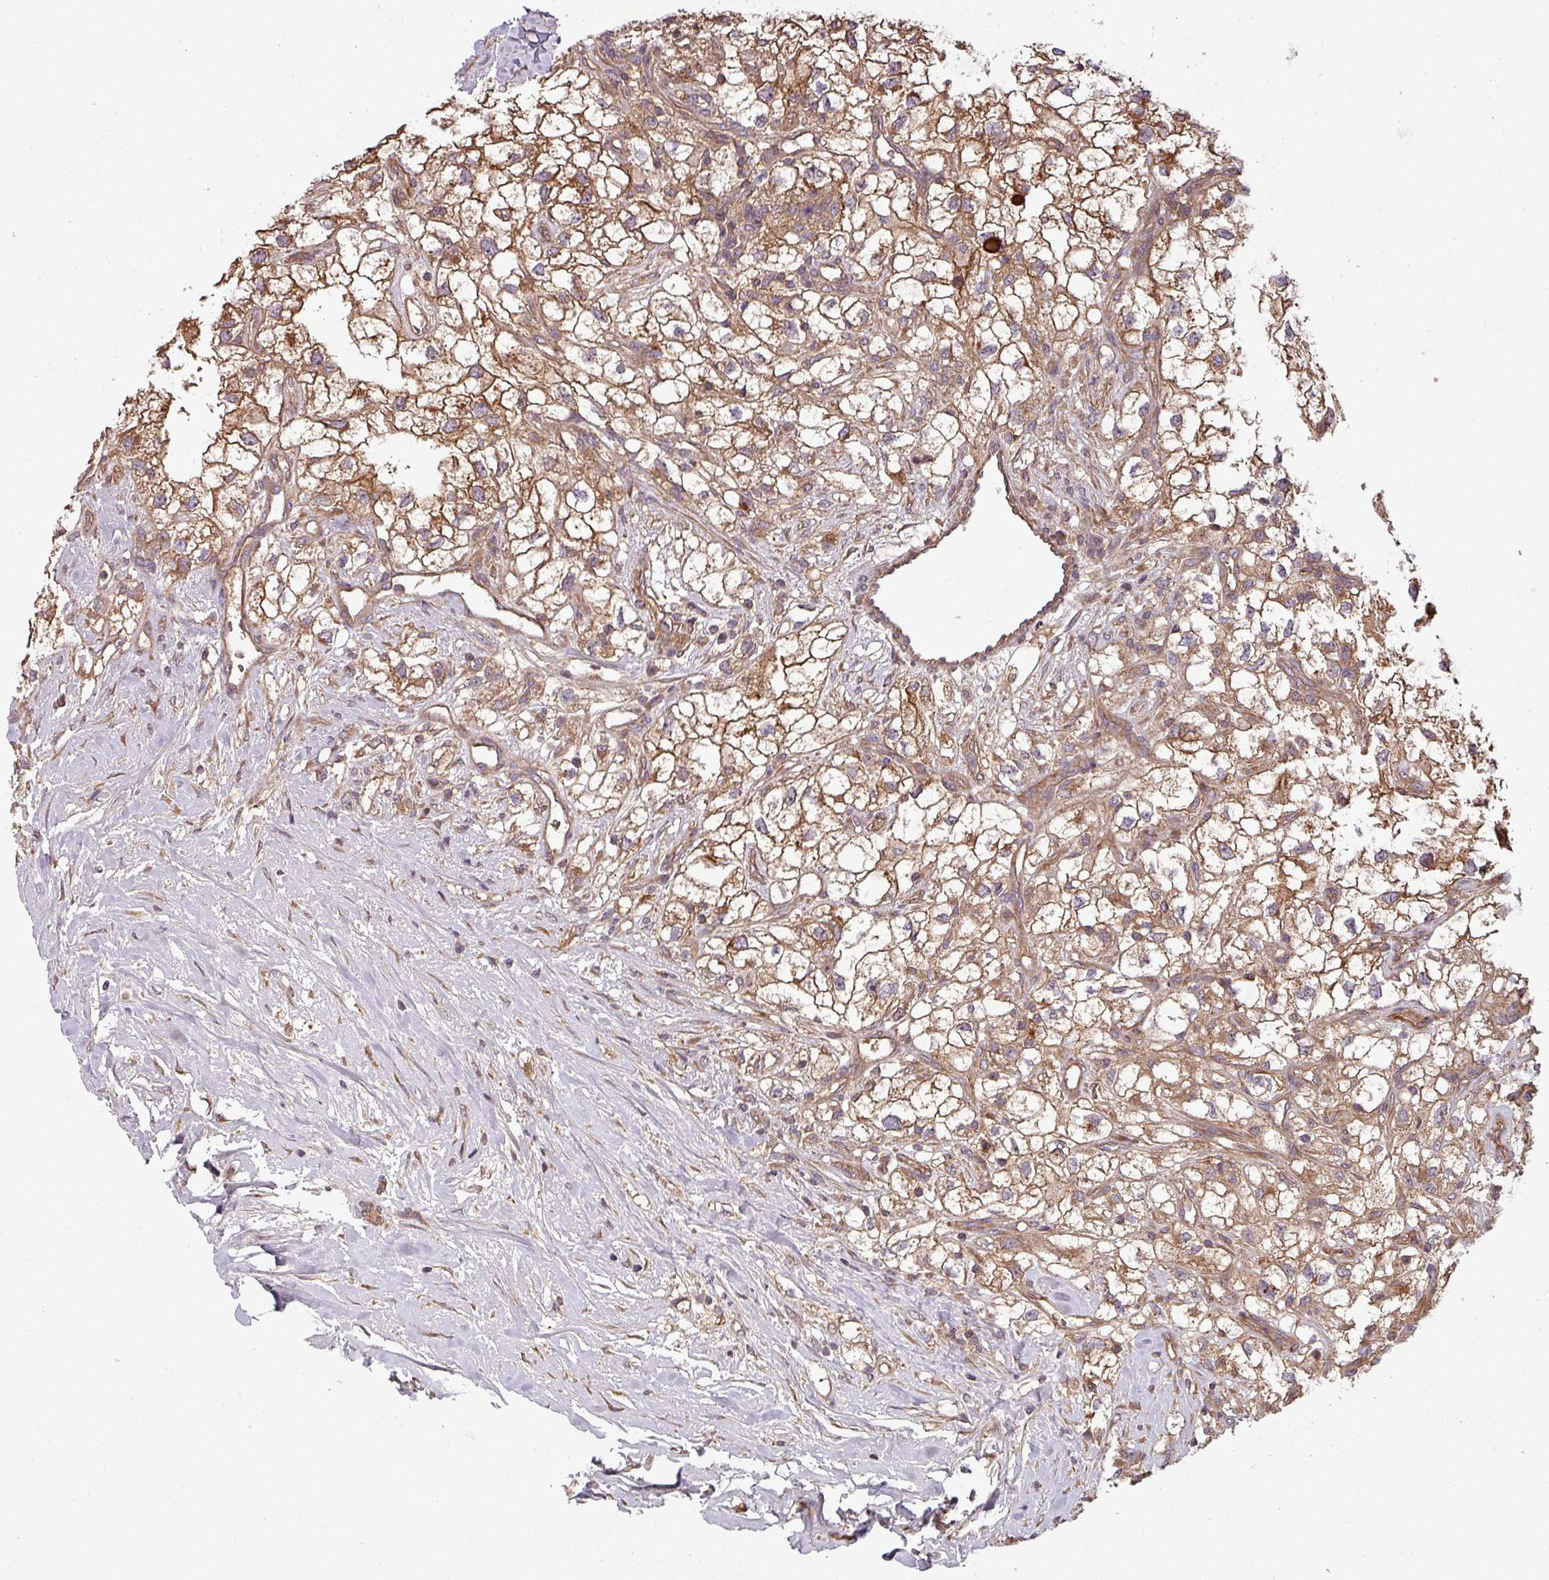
{"staining": {"intensity": "weak", "quantity": ">75%", "location": "cytoplasmic/membranous"}, "tissue": "renal cancer", "cell_type": "Tumor cells", "image_type": "cancer", "snomed": [{"axis": "morphology", "description": "Adenocarcinoma, NOS"}, {"axis": "topography", "description": "Kidney"}], "caption": "Protein staining shows weak cytoplasmic/membranous expression in approximately >75% of tumor cells in renal cancer (adenocarcinoma).", "gene": "SNRNP25", "patient": {"sex": "male", "age": 59}}